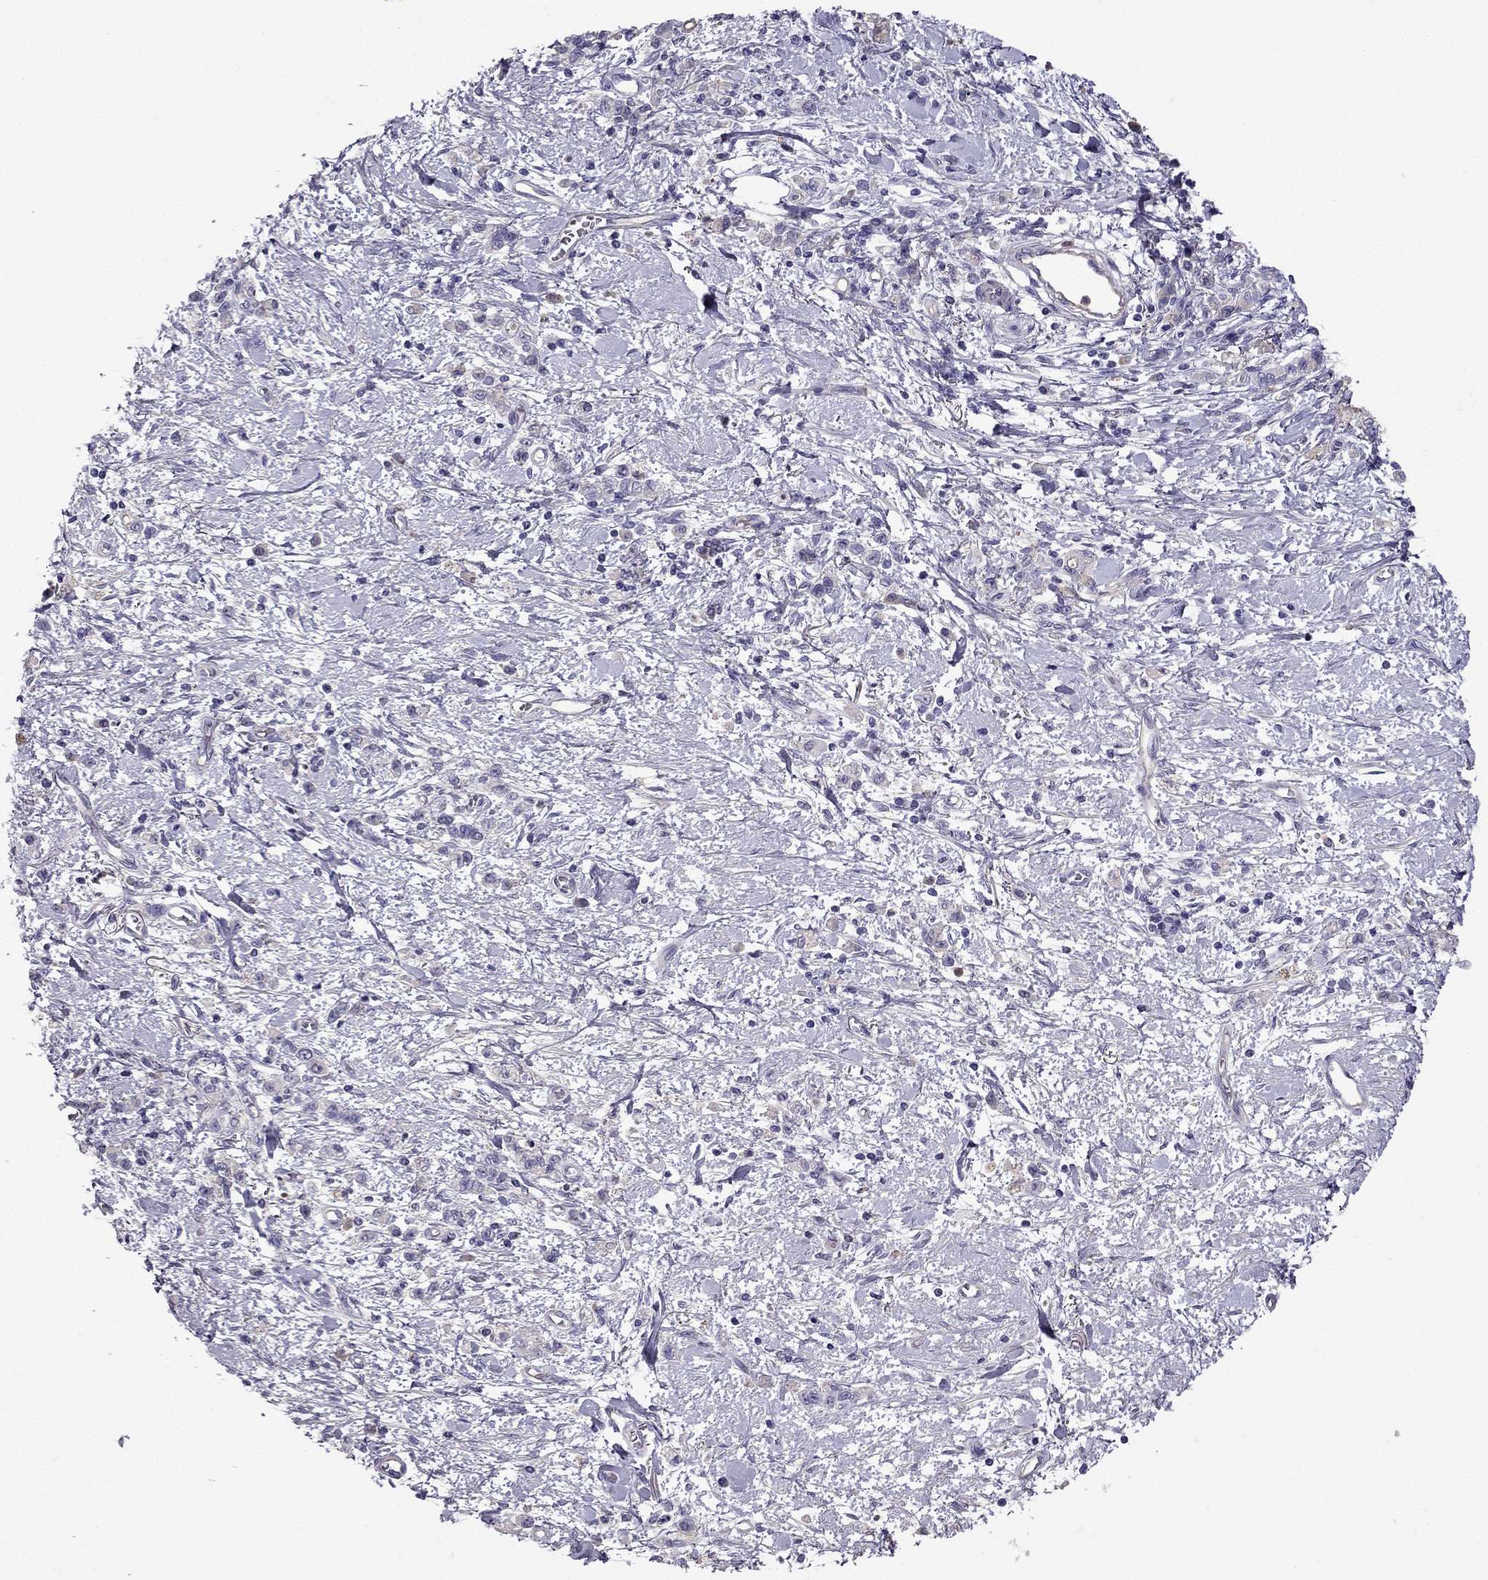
{"staining": {"intensity": "negative", "quantity": "none", "location": "none"}, "tissue": "stomach cancer", "cell_type": "Tumor cells", "image_type": "cancer", "snomed": [{"axis": "morphology", "description": "Adenocarcinoma, NOS"}, {"axis": "topography", "description": "Stomach"}], "caption": "Image shows no protein staining in tumor cells of stomach cancer (adenocarcinoma) tissue. Nuclei are stained in blue.", "gene": "STOML3", "patient": {"sex": "male", "age": 77}}